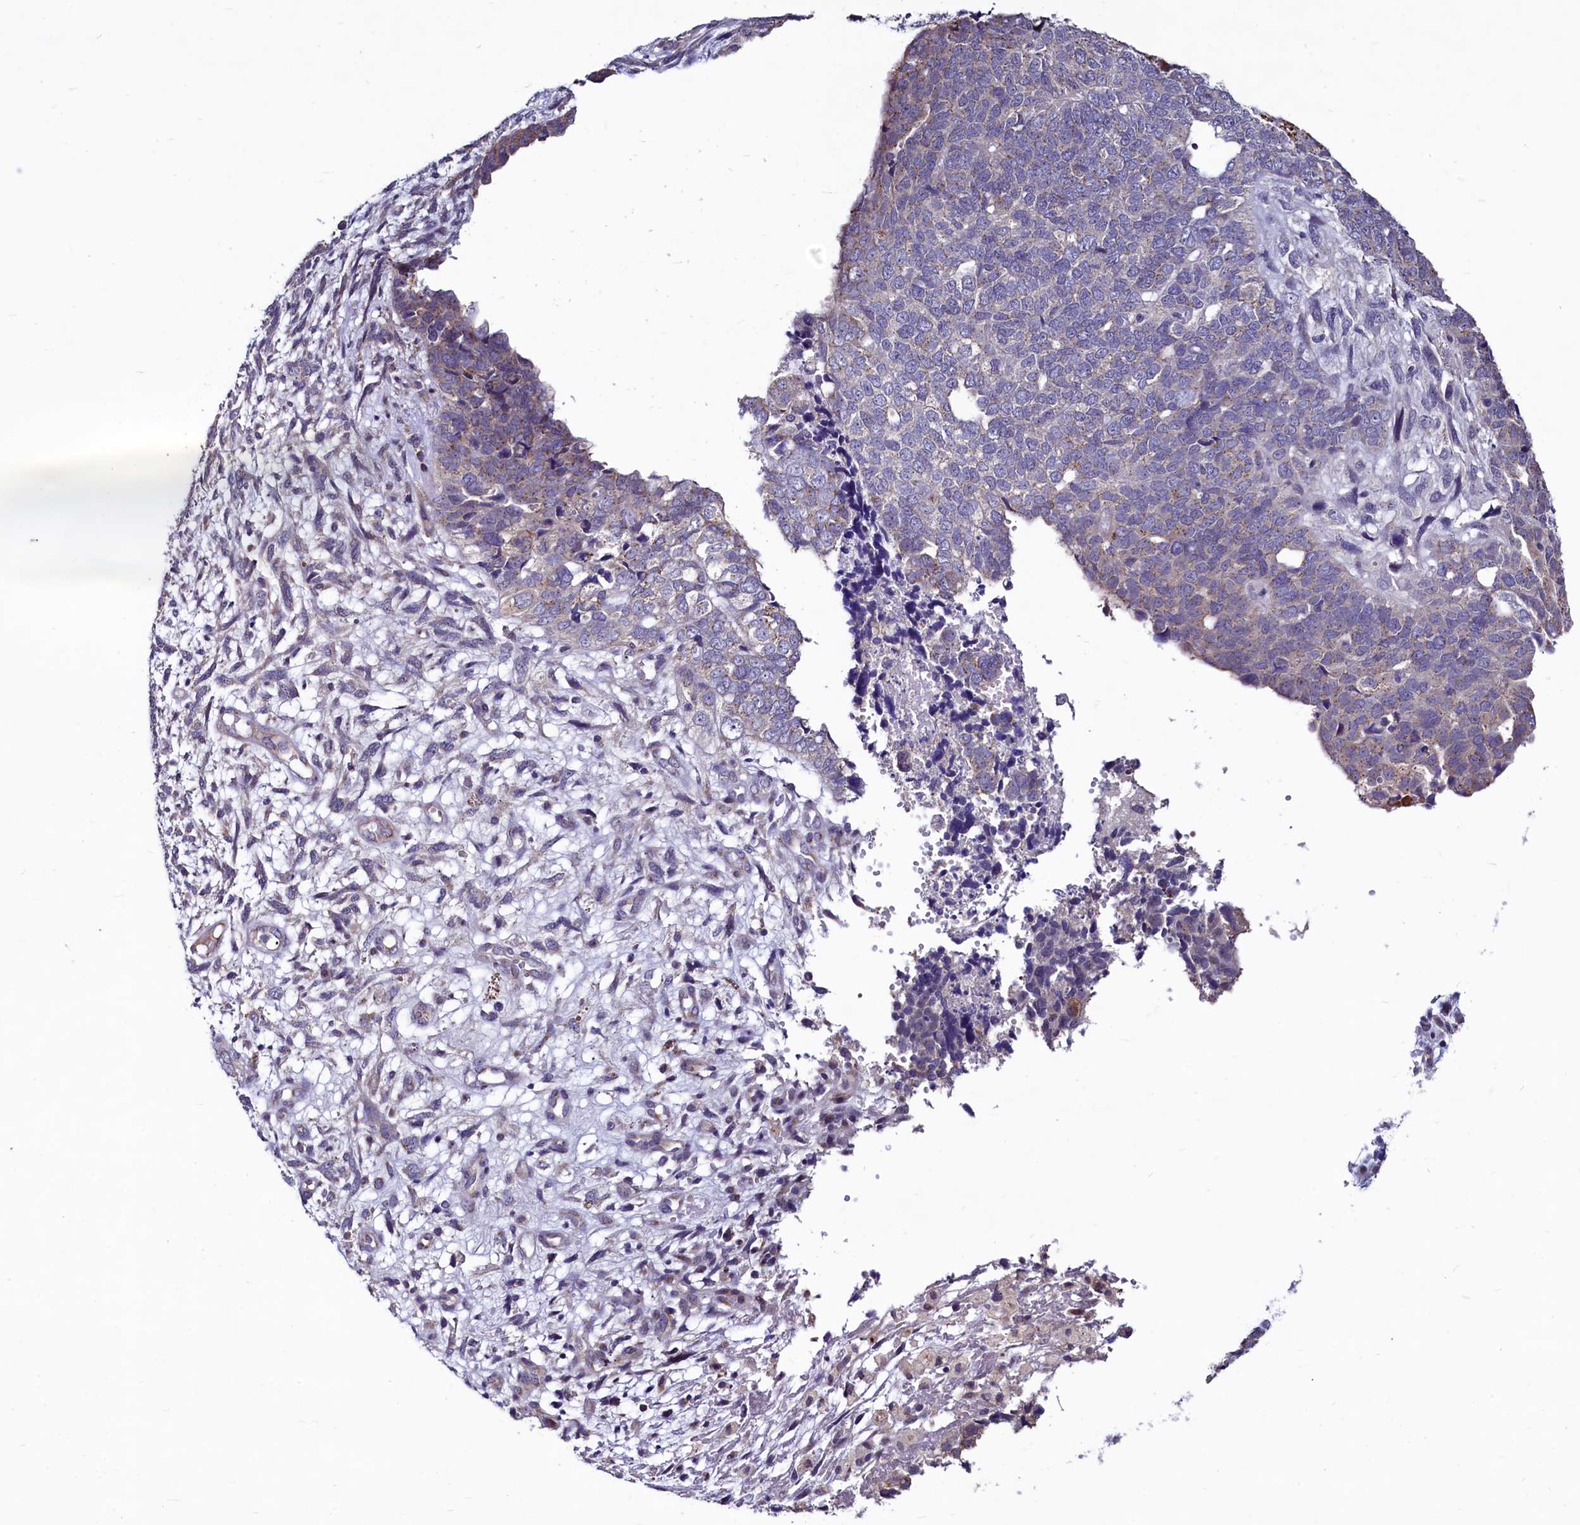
{"staining": {"intensity": "weak", "quantity": "<25%", "location": "cytoplasmic/membranous"}, "tissue": "cervical cancer", "cell_type": "Tumor cells", "image_type": "cancer", "snomed": [{"axis": "morphology", "description": "Squamous cell carcinoma, NOS"}, {"axis": "topography", "description": "Cervix"}], "caption": "A high-resolution image shows immunohistochemistry (IHC) staining of cervical cancer (squamous cell carcinoma), which shows no significant expression in tumor cells. (IHC, brightfield microscopy, high magnification).", "gene": "SEC24C", "patient": {"sex": "female", "age": 63}}